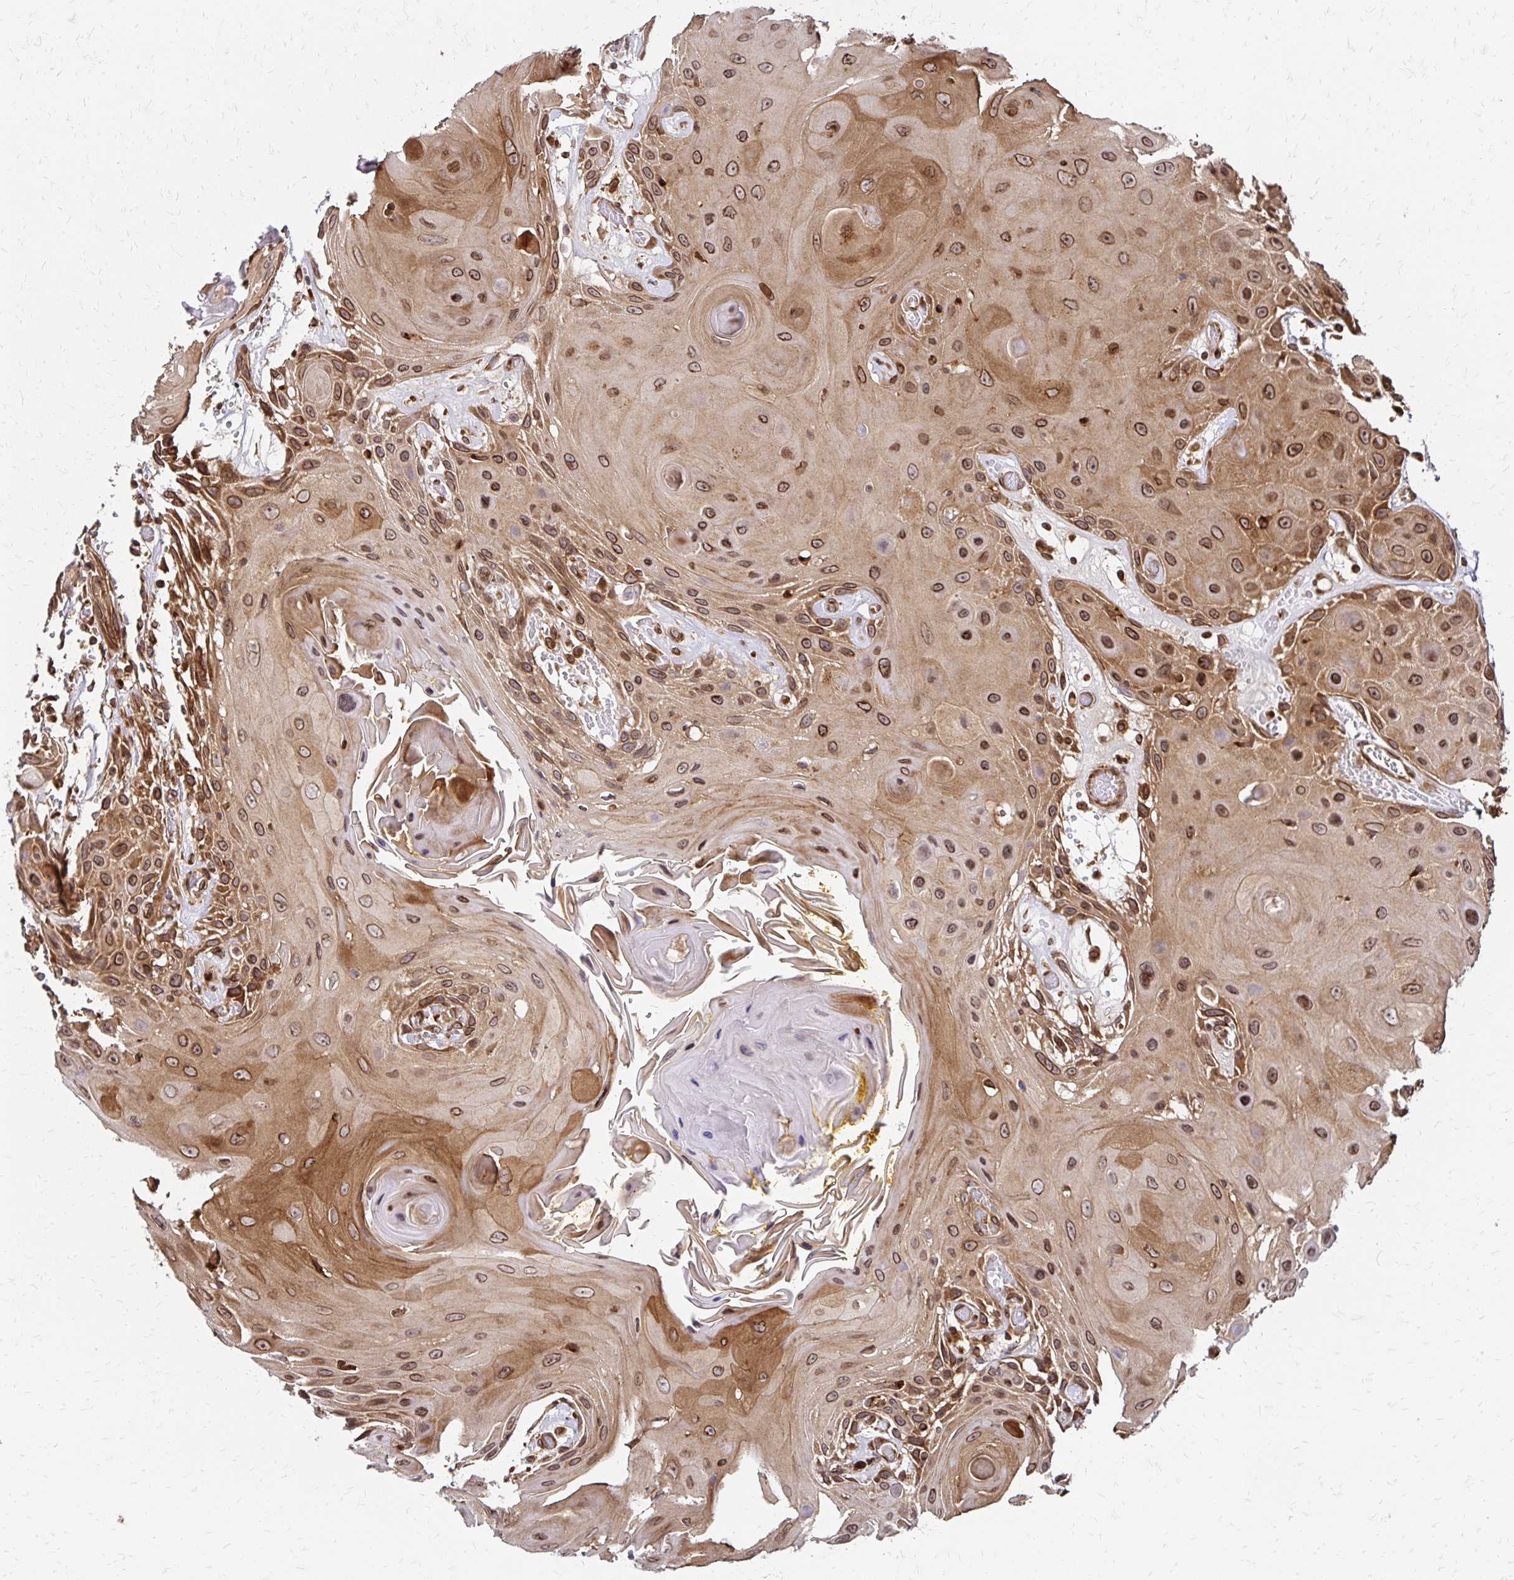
{"staining": {"intensity": "moderate", "quantity": ">75%", "location": "cytoplasmic/membranous,nuclear"}, "tissue": "head and neck cancer", "cell_type": "Tumor cells", "image_type": "cancer", "snomed": [{"axis": "morphology", "description": "Squamous cell carcinoma, NOS"}, {"axis": "topography", "description": "Oral tissue"}, {"axis": "topography", "description": "Head-Neck"}], "caption": "Immunohistochemistry of human head and neck cancer (squamous cell carcinoma) shows medium levels of moderate cytoplasmic/membranous and nuclear positivity in approximately >75% of tumor cells.", "gene": "ZW10", "patient": {"sex": "male", "age": 49}}